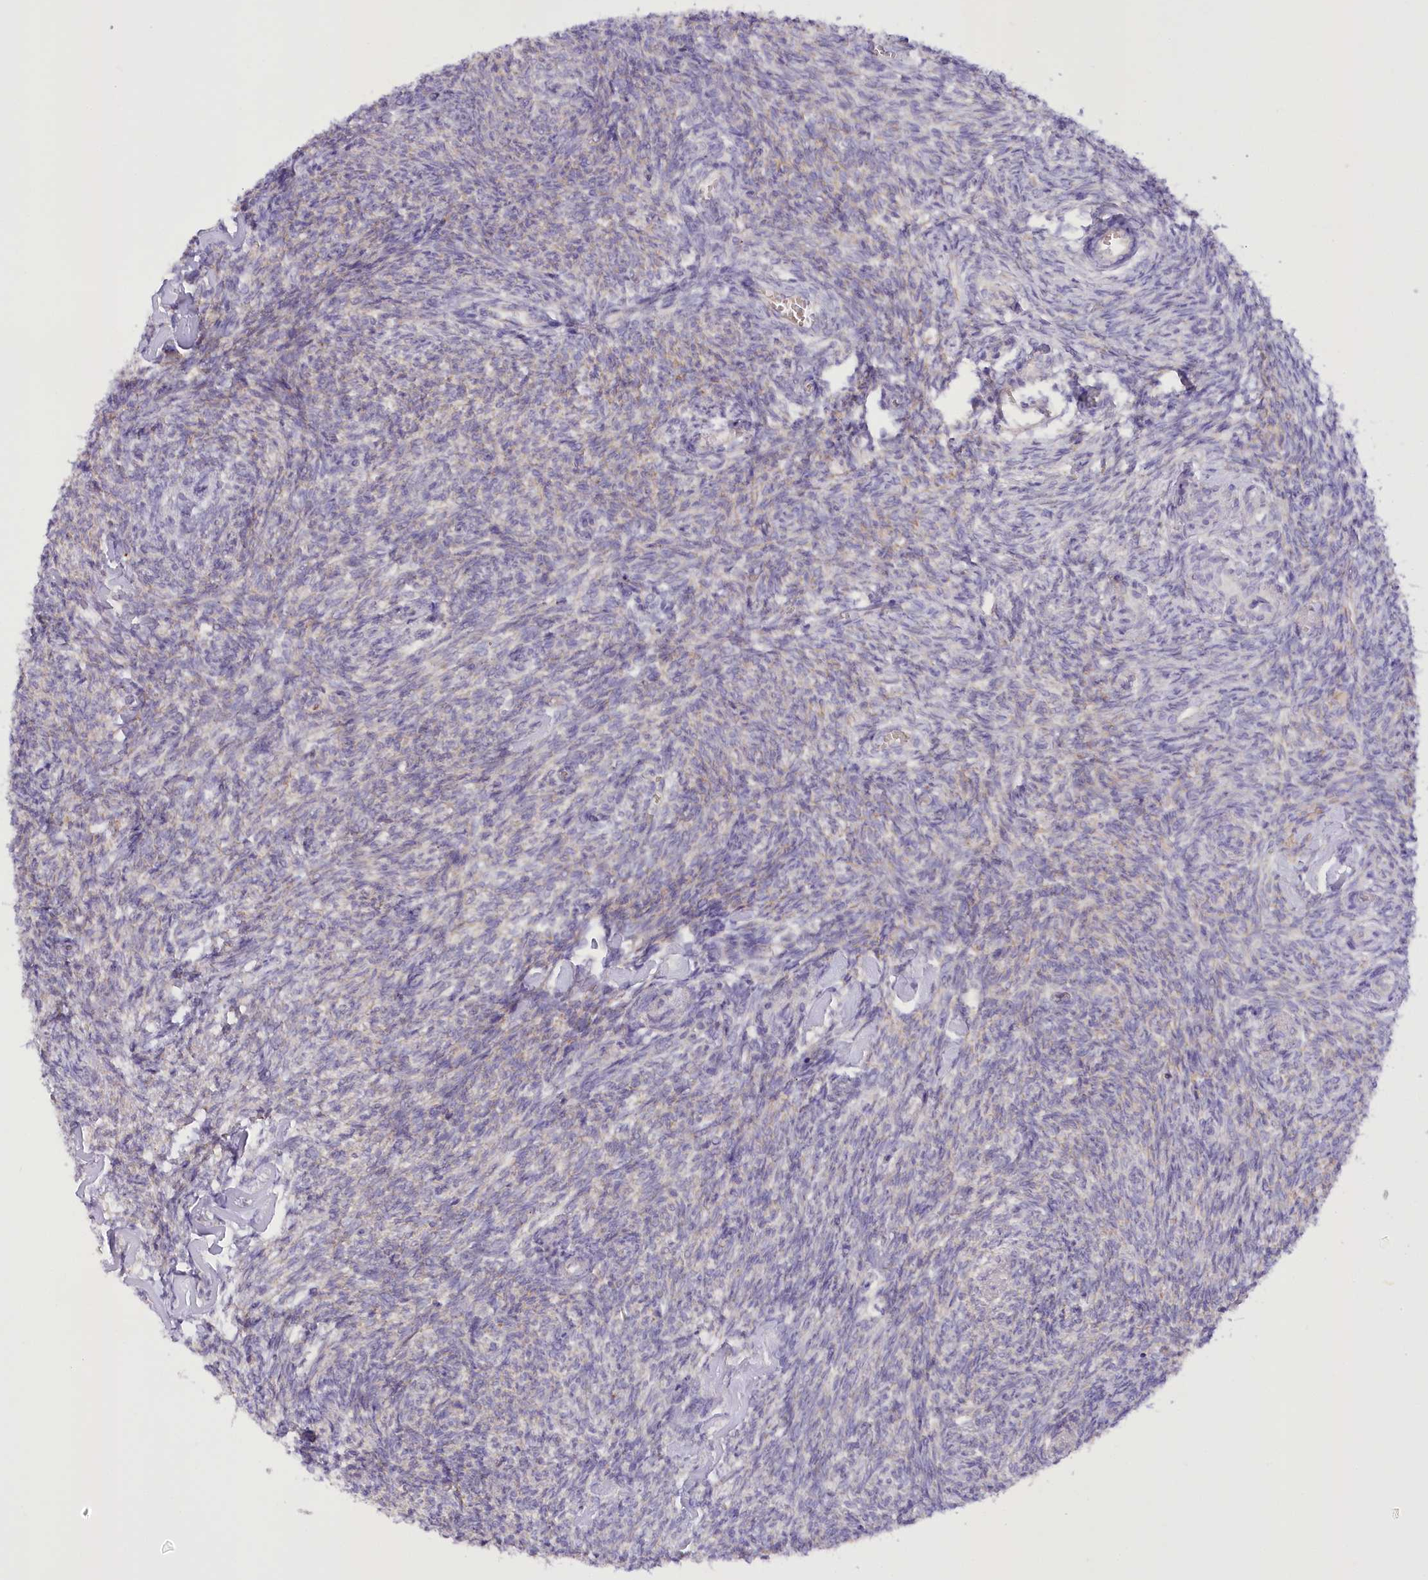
{"staining": {"intensity": "negative", "quantity": "none", "location": "none"}, "tissue": "ovary", "cell_type": "Ovarian stroma cells", "image_type": "normal", "snomed": [{"axis": "morphology", "description": "Normal tissue, NOS"}, {"axis": "topography", "description": "Ovary"}], "caption": "The image reveals no significant staining in ovarian stroma cells of ovary.", "gene": "DCUN1D1", "patient": {"sex": "female", "age": 44}}